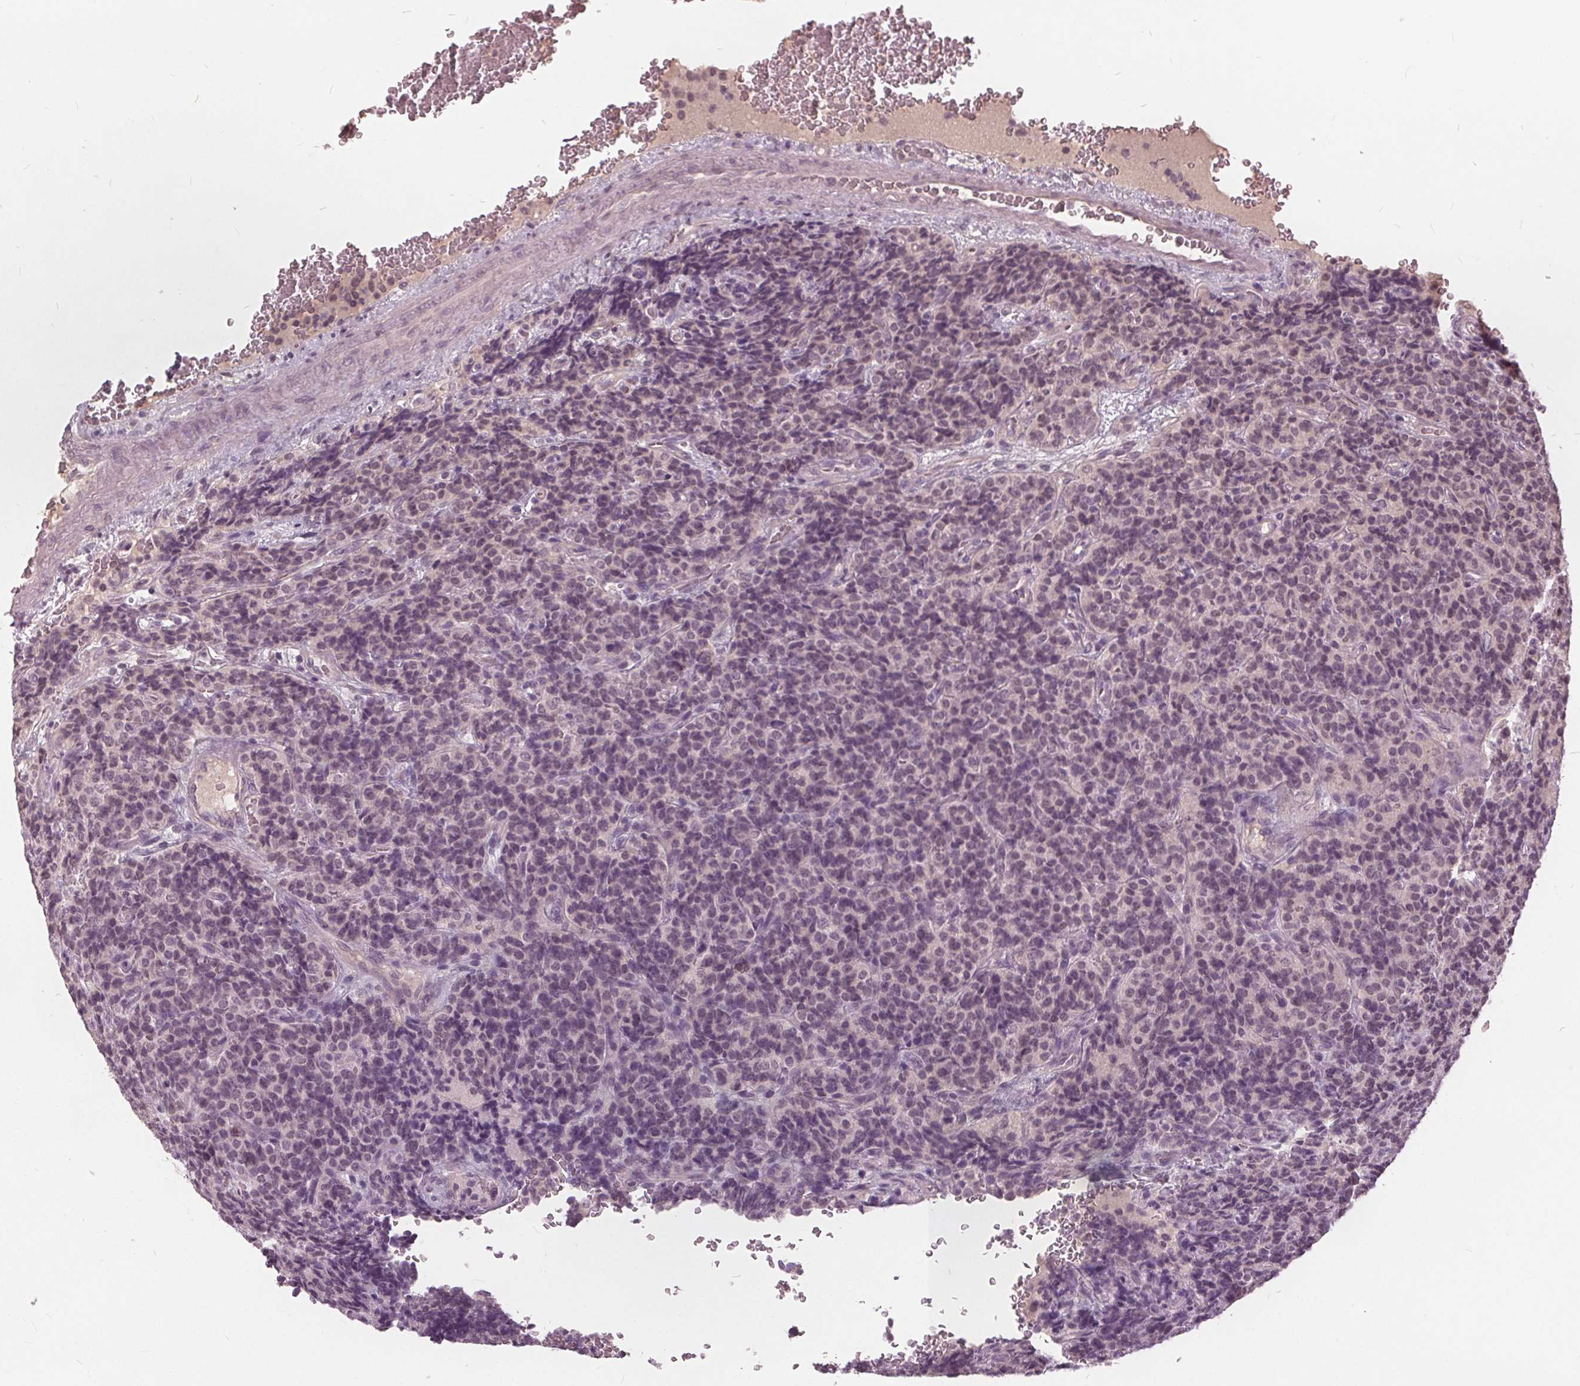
{"staining": {"intensity": "negative", "quantity": "none", "location": "none"}, "tissue": "carcinoid", "cell_type": "Tumor cells", "image_type": "cancer", "snomed": [{"axis": "morphology", "description": "Carcinoid, malignant, NOS"}, {"axis": "topography", "description": "Pancreas"}], "caption": "Protein analysis of carcinoid (malignant) displays no significant staining in tumor cells.", "gene": "KLK13", "patient": {"sex": "male", "age": 36}}